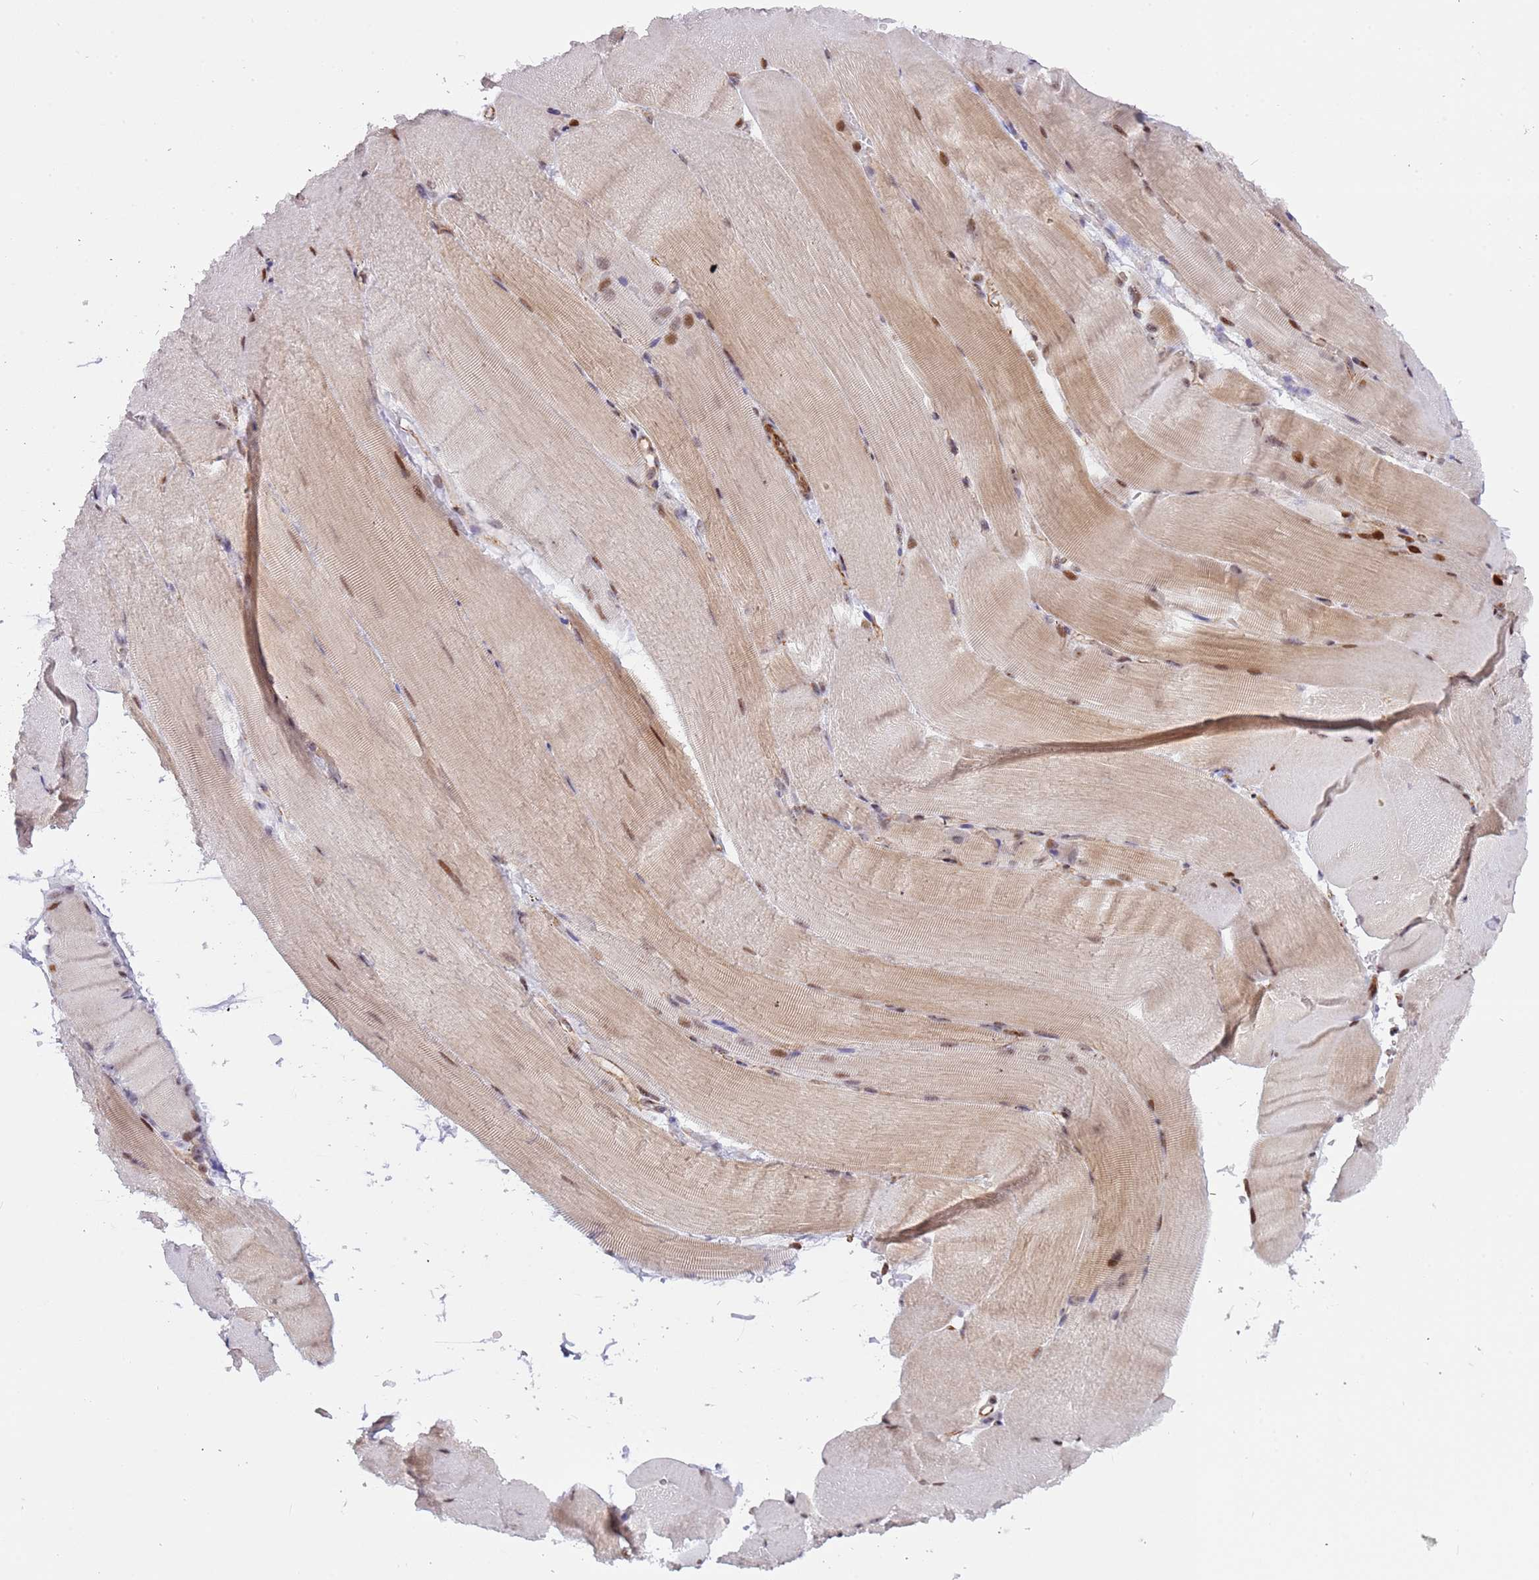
{"staining": {"intensity": "moderate", "quantity": "<25%", "location": "cytoplasmic/membranous,nuclear"}, "tissue": "skeletal muscle", "cell_type": "Myocytes", "image_type": "normal", "snomed": [{"axis": "morphology", "description": "Normal tissue, NOS"}, {"axis": "topography", "description": "Skeletal muscle"}, {"axis": "topography", "description": "Parathyroid gland"}], "caption": "This photomicrograph shows immunohistochemistry (IHC) staining of benign skeletal muscle, with low moderate cytoplasmic/membranous,nuclear expression in approximately <25% of myocytes.", "gene": "LRMDA", "patient": {"sex": "female", "age": 37}}